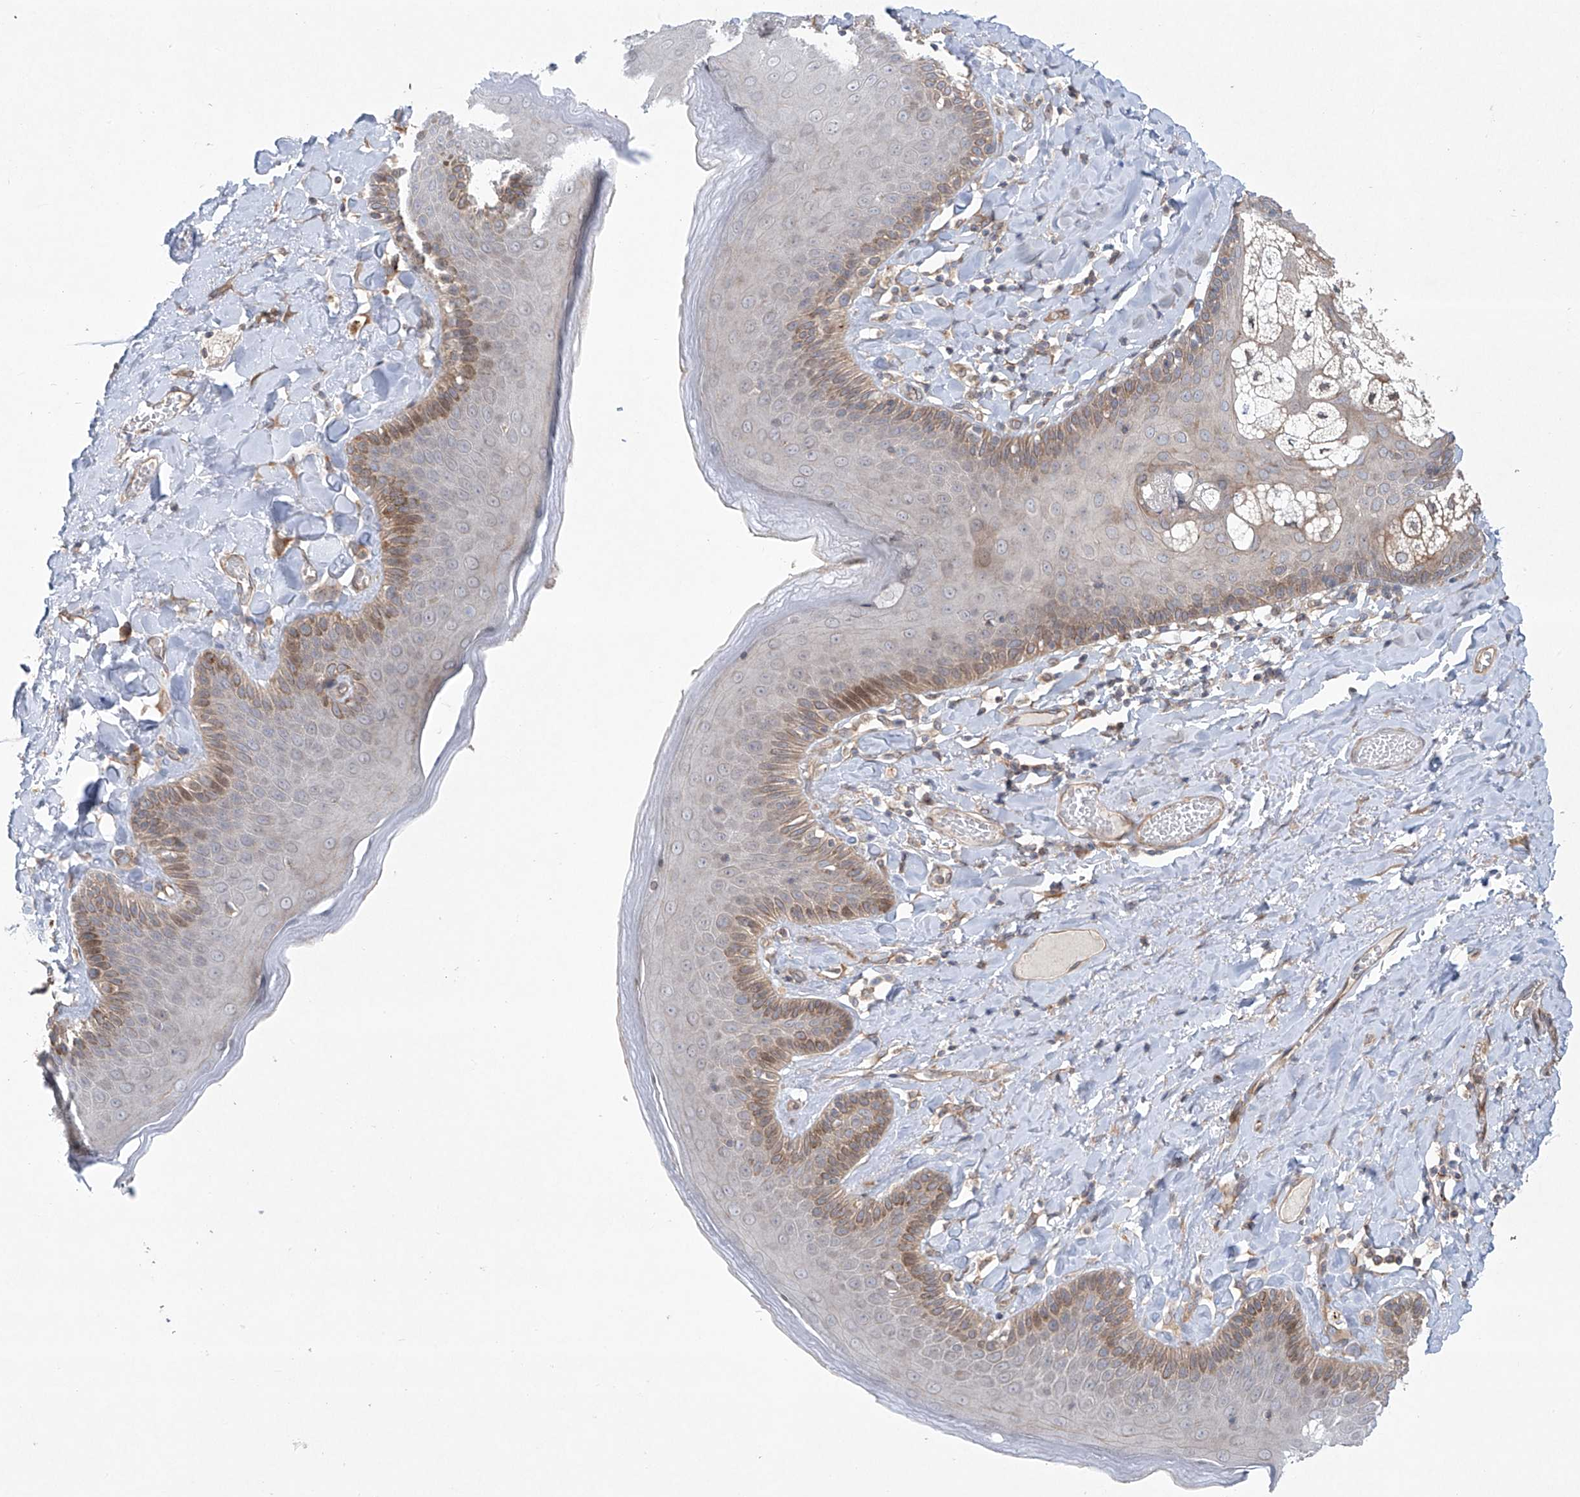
{"staining": {"intensity": "moderate", "quantity": "<25%", "location": "cytoplasmic/membranous"}, "tissue": "skin", "cell_type": "Epidermal cells", "image_type": "normal", "snomed": [{"axis": "morphology", "description": "Normal tissue, NOS"}, {"axis": "topography", "description": "Anal"}], "caption": "Epidermal cells exhibit low levels of moderate cytoplasmic/membranous expression in approximately <25% of cells in normal human skin. Immunohistochemistry (ihc) stains the protein of interest in brown and the nuclei are stained blue.", "gene": "KLC4", "patient": {"sex": "male", "age": 69}}